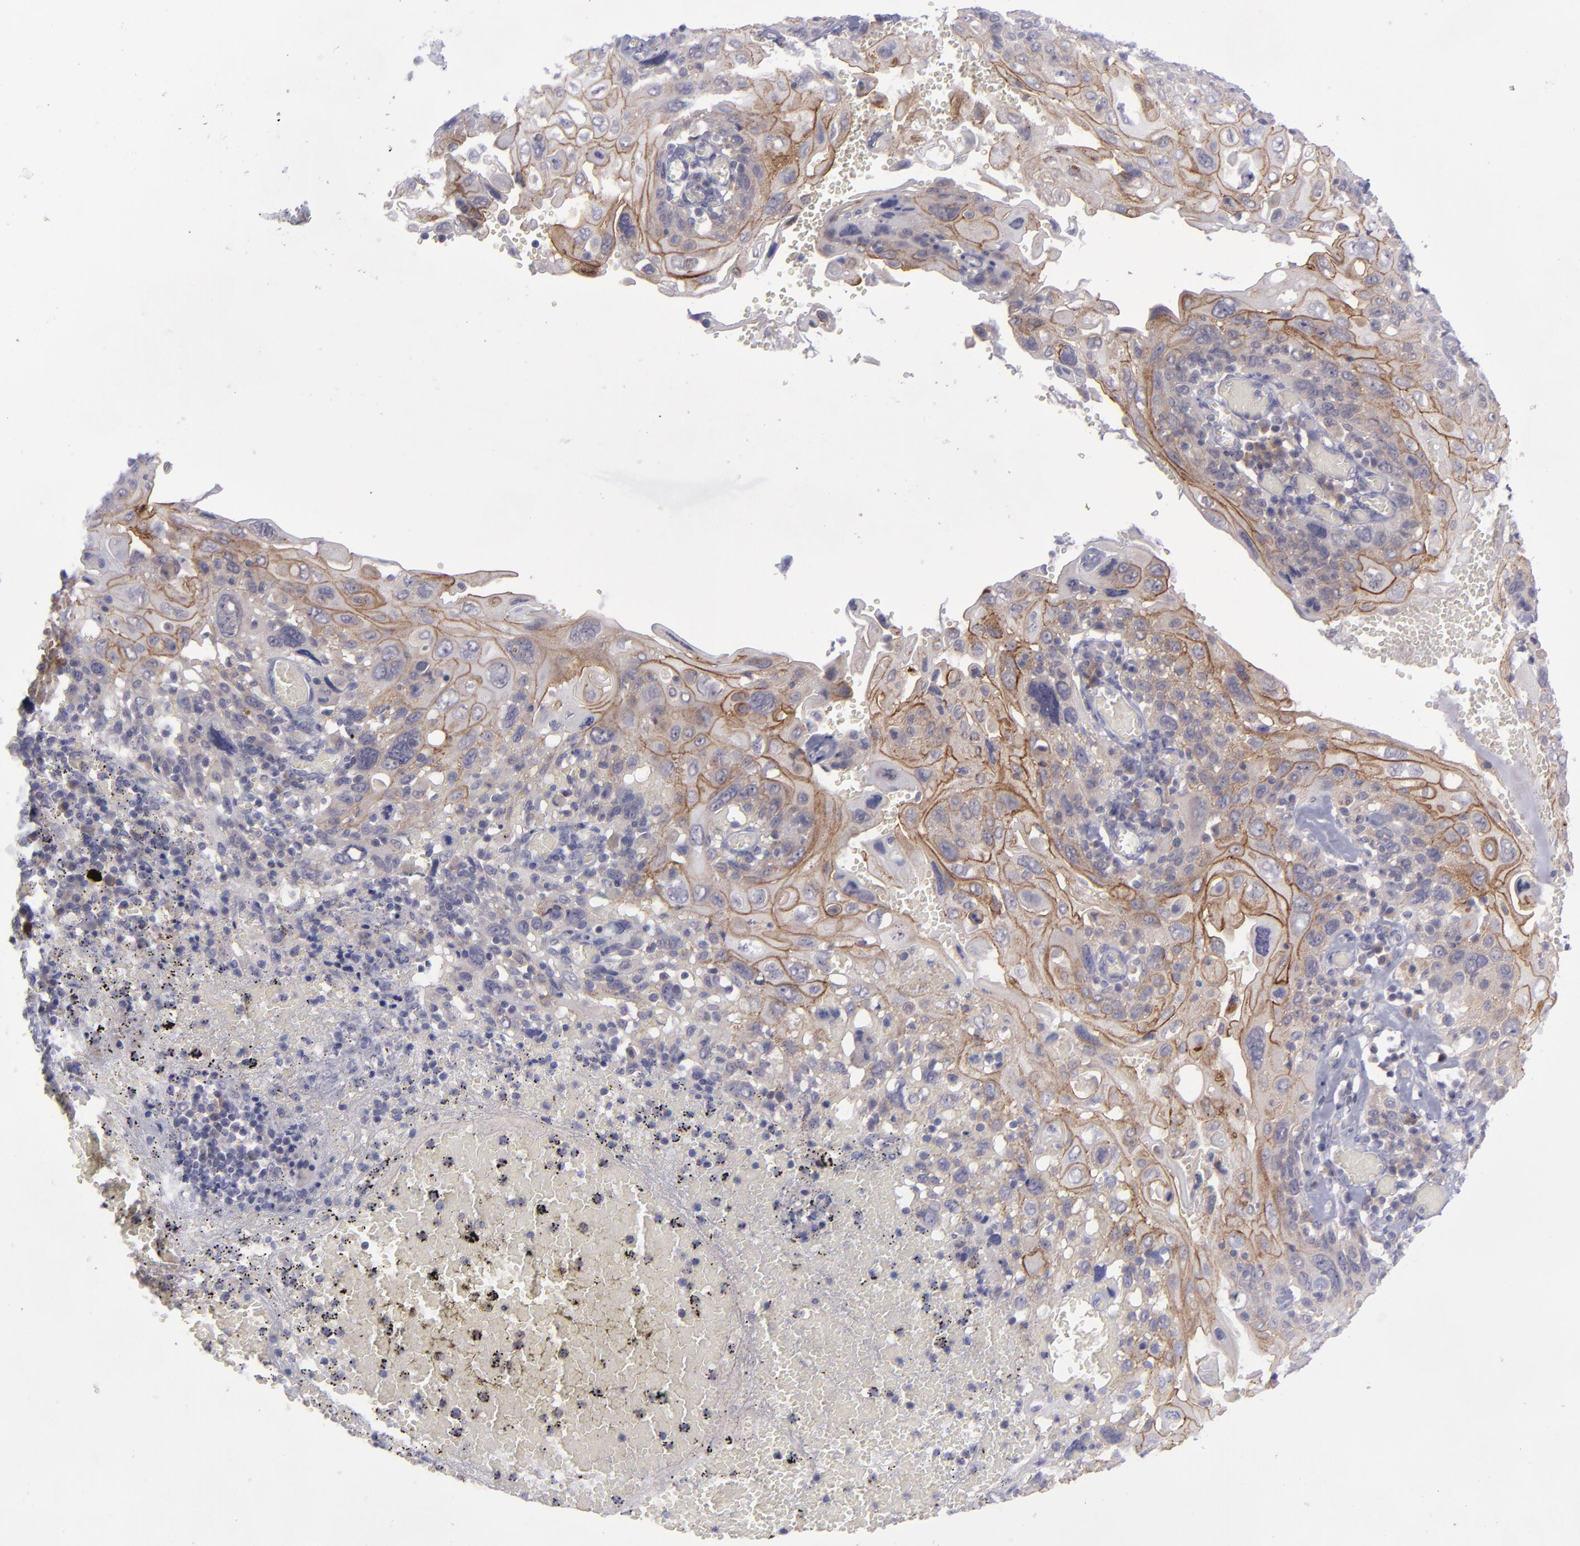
{"staining": {"intensity": "moderate", "quantity": "25%-75%", "location": "cytoplasmic/membranous"}, "tissue": "cervical cancer", "cell_type": "Tumor cells", "image_type": "cancer", "snomed": [{"axis": "morphology", "description": "Squamous cell carcinoma, NOS"}, {"axis": "topography", "description": "Cervix"}], "caption": "Immunohistochemical staining of cervical cancer displays moderate cytoplasmic/membranous protein positivity in about 25%-75% of tumor cells.", "gene": "EVPL", "patient": {"sex": "female", "age": 54}}